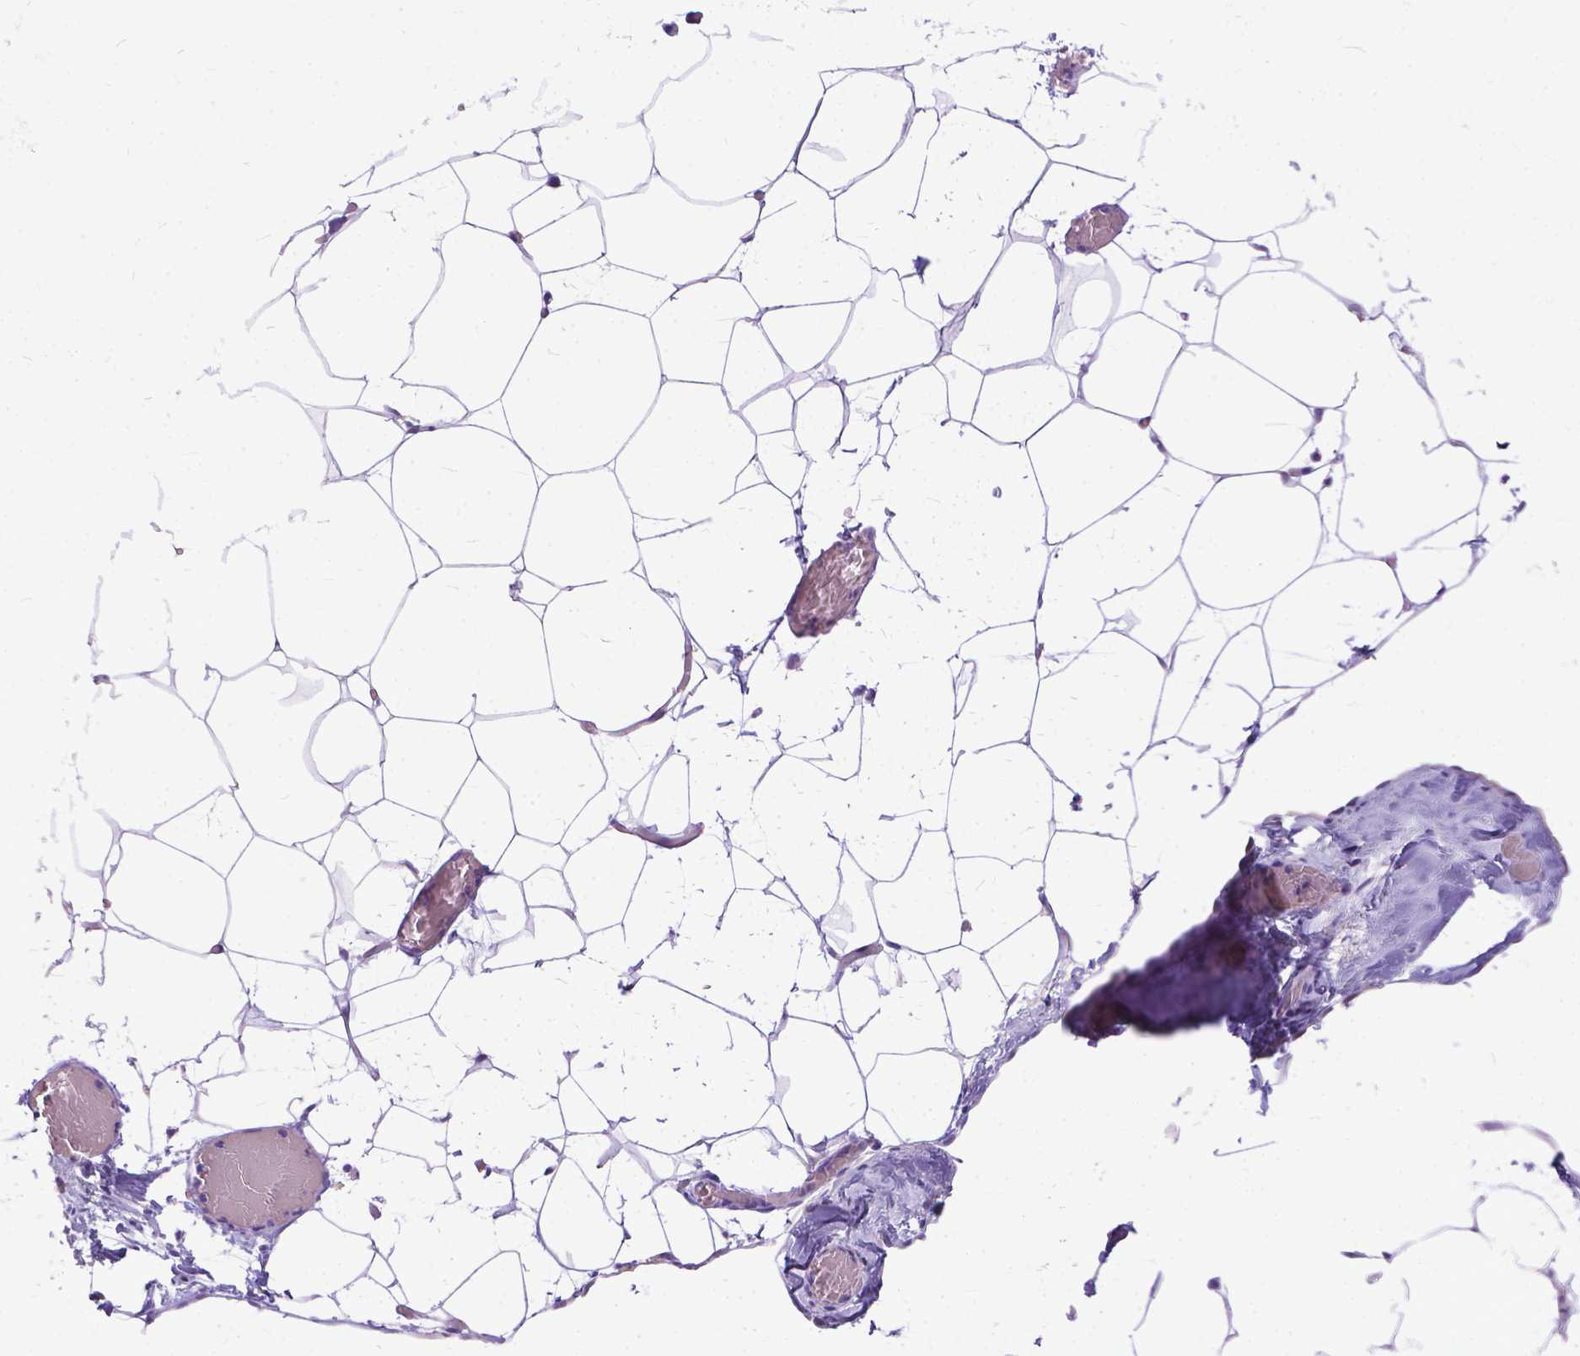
{"staining": {"intensity": "negative", "quantity": "none", "location": "none"}, "tissue": "adipose tissue", "cell_type": "Adipocytes", "image_type": "normal", "snomed": [{"axis": "morphology", "description": "Normal tissue, NOS"}, {"axis": "topography", "description": "Adipose tissue"}], "caption": "Protein analysis of unremarkable adipose tissue shows no significant expression in adipocytes. (DAB (3,3'-diaminobenzidine) immunohistochemistry (IHC) with hematoxylin counter stain).", "gene": "TMEM169", "patient": {"sex": "male", "age": 57}}